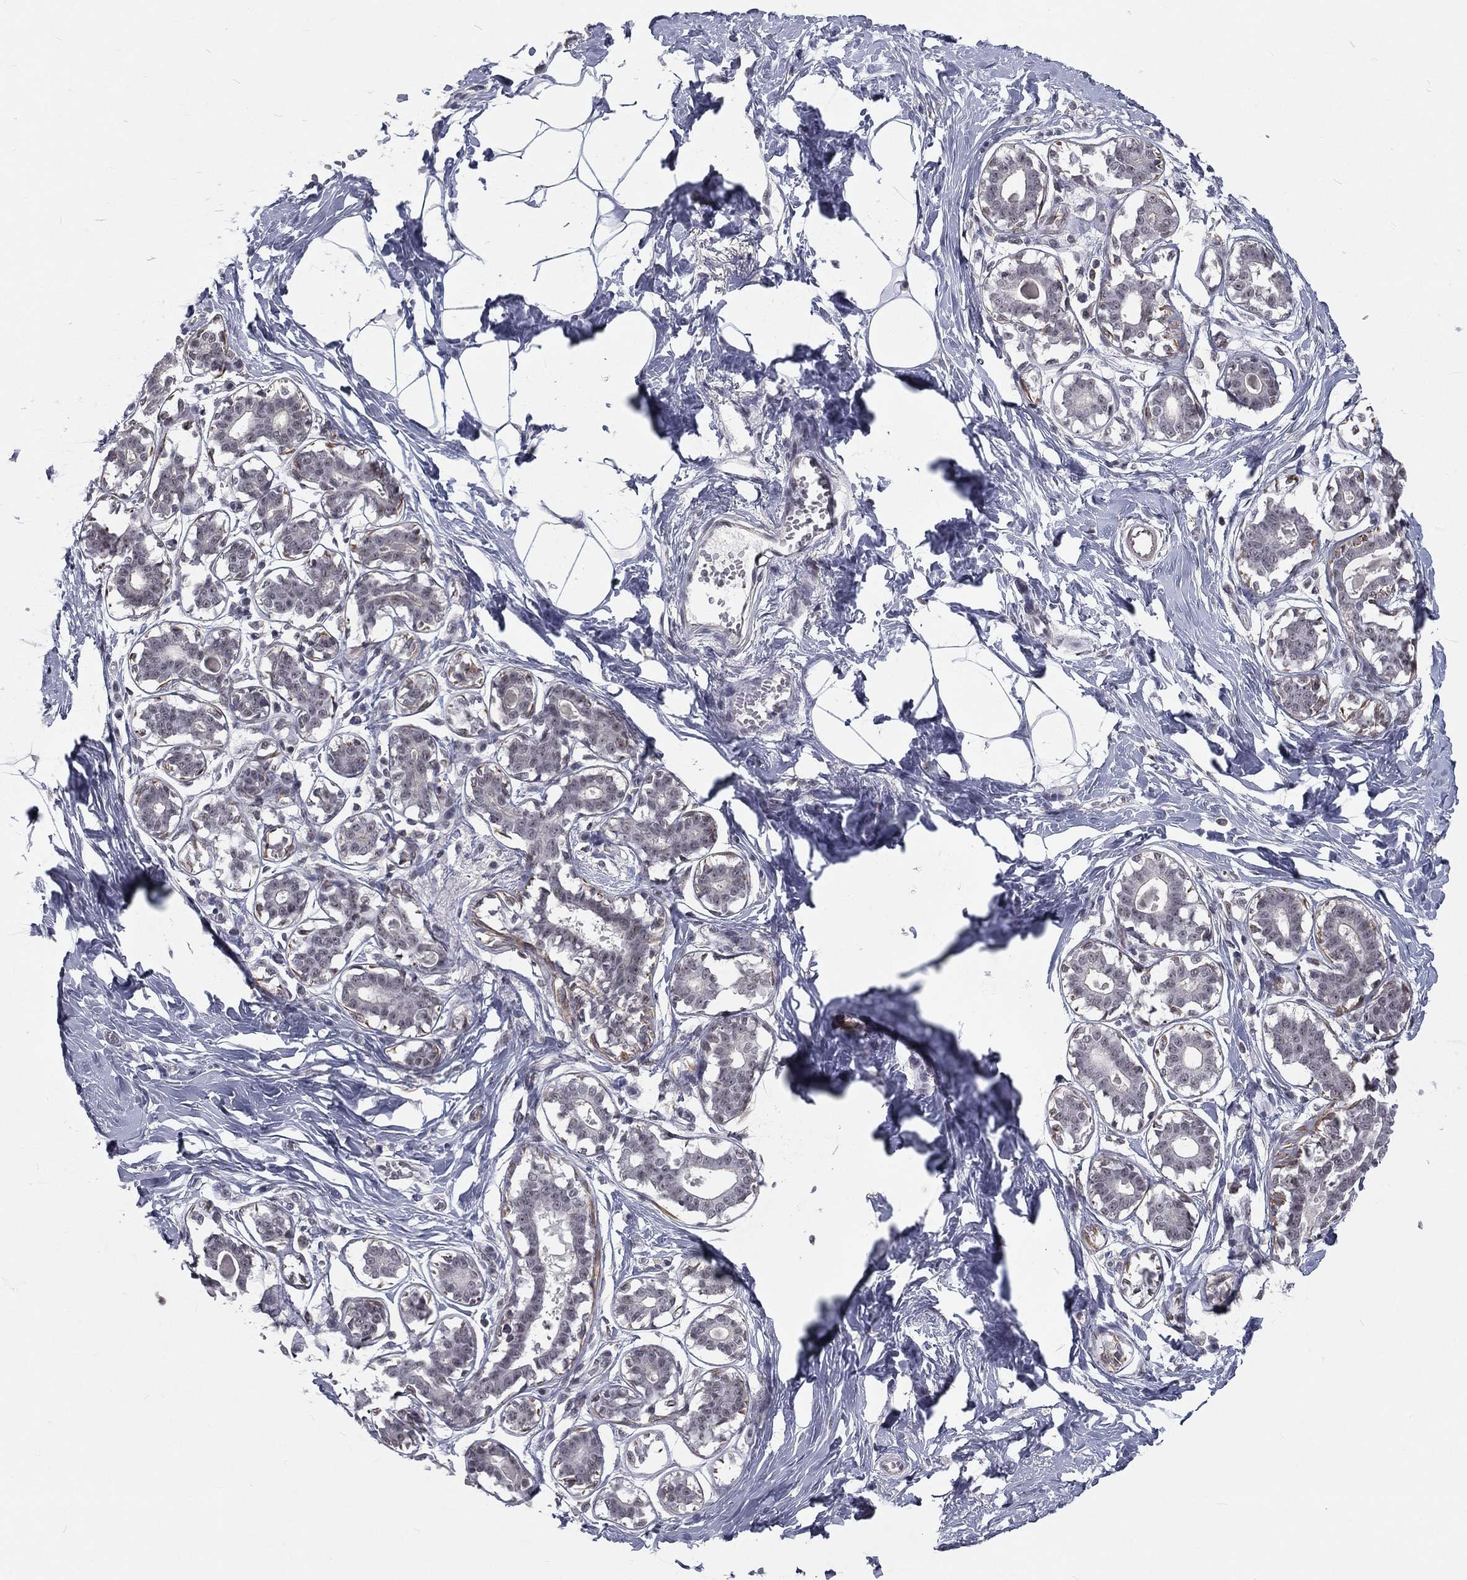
{"staining": {"intensity": "negative", "quantity": "none", "location": "none"}, "tissue": "breast", "cell_type": "Adipocytes", "image_type": "normal", "snomed": [{"axis": "morphology", "description": "Normal tissue, NOS"}, {"axis": "morphology", "description": "Lobular carcinoma, in situ"}, {"axis": "topography", "description": "Breast"}], "caption": "This is a image of IHC staining of unremarkable breast, which shows no staining in adipocytes.", "gene": "MORC2", "patient": {"sex": "female", "age": 35}}